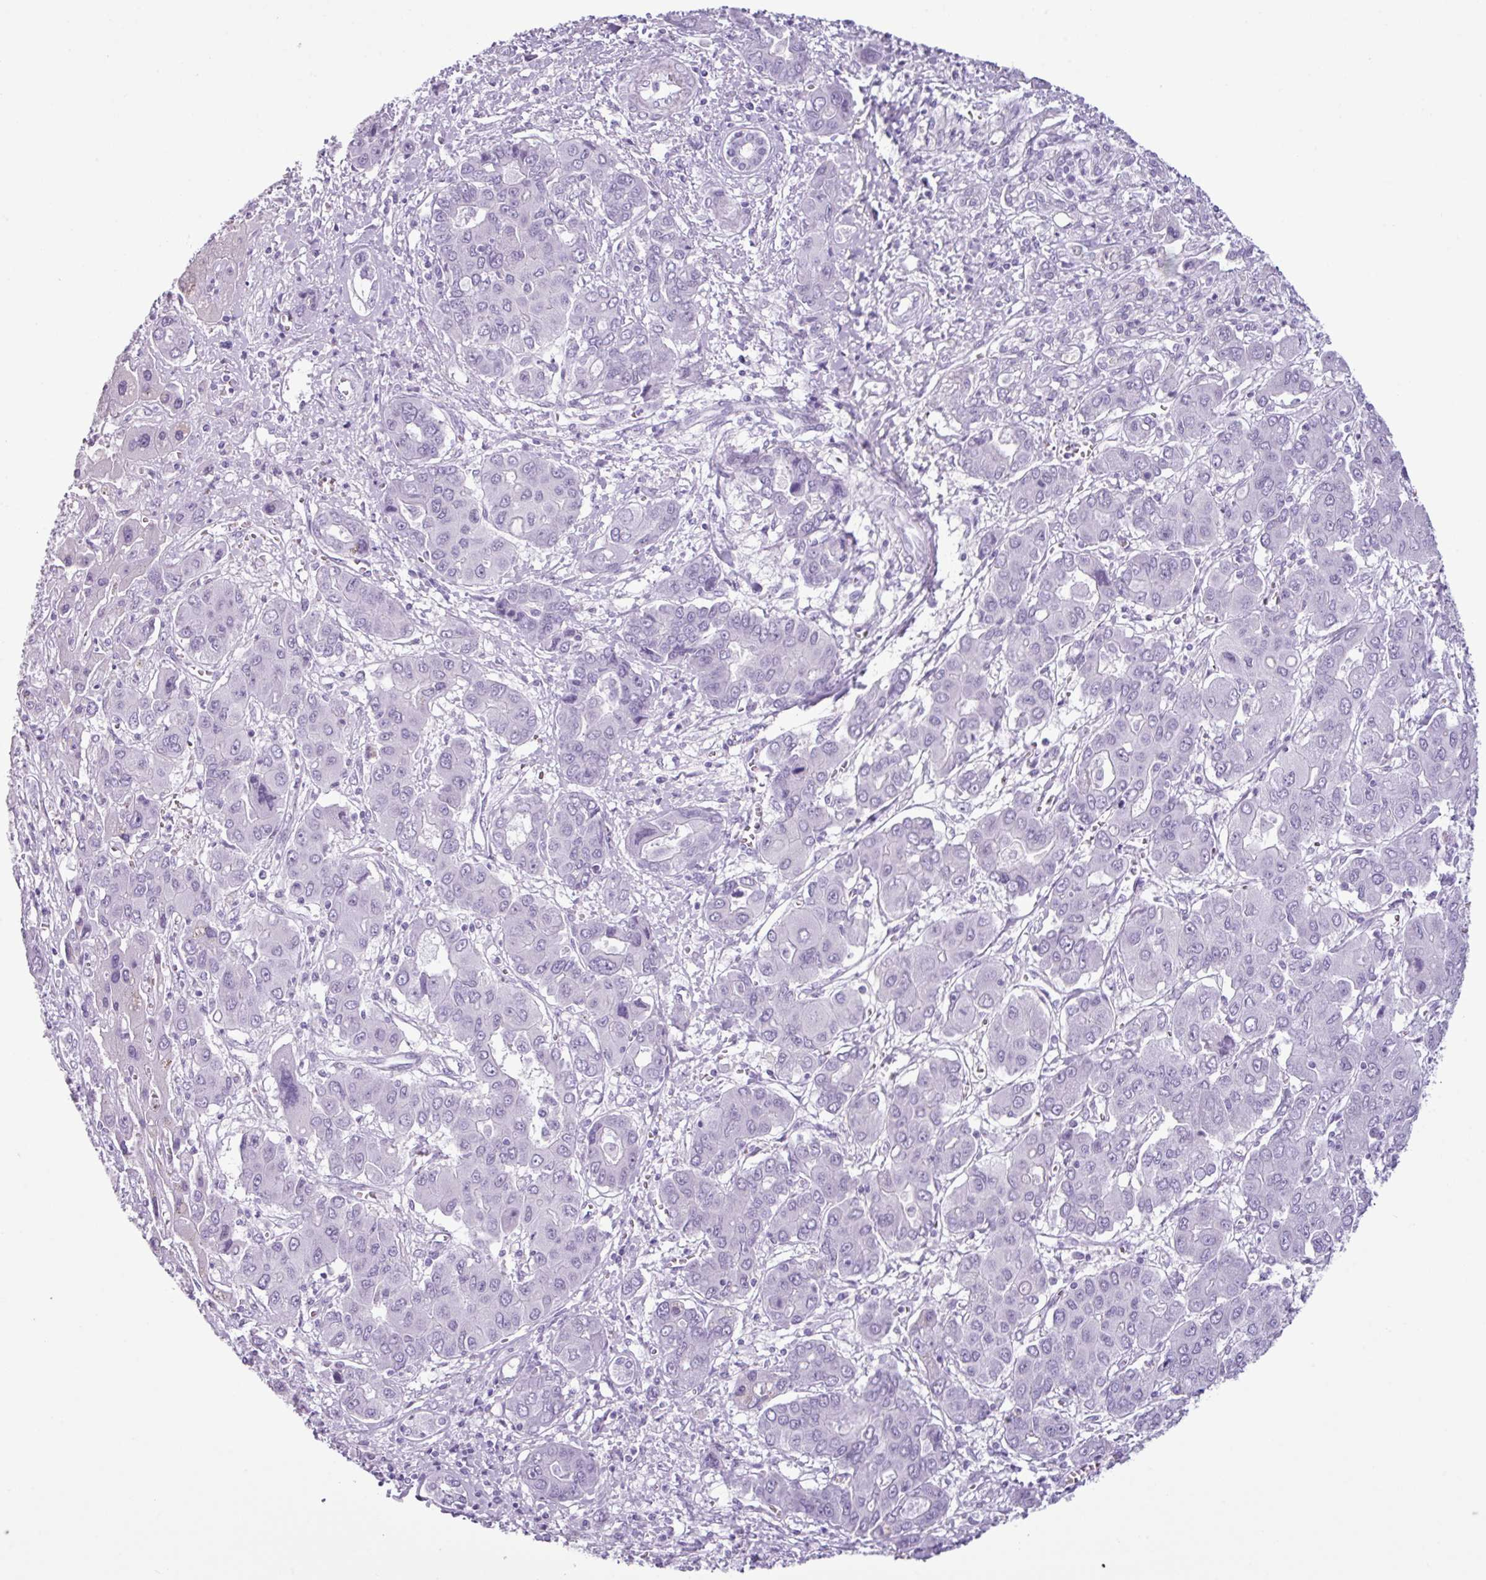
{"staining": {"intensity": "negative", "quantity": "none", "location": "none"}, "tissue": "liver cancer", "cell_type": "Tumor cells", "image_type": "cancer", "snomed": [{"axis": "morphology", "description": "Cholangiocarcinoma"}, {"axis": "topography", "description": "Liver"}], "caption": "Tumor cells are negative for brown protein staining in liver cholangiocarcinoma.", "gene": "SCT", "patient": {"sex": "male", "age": 67}}